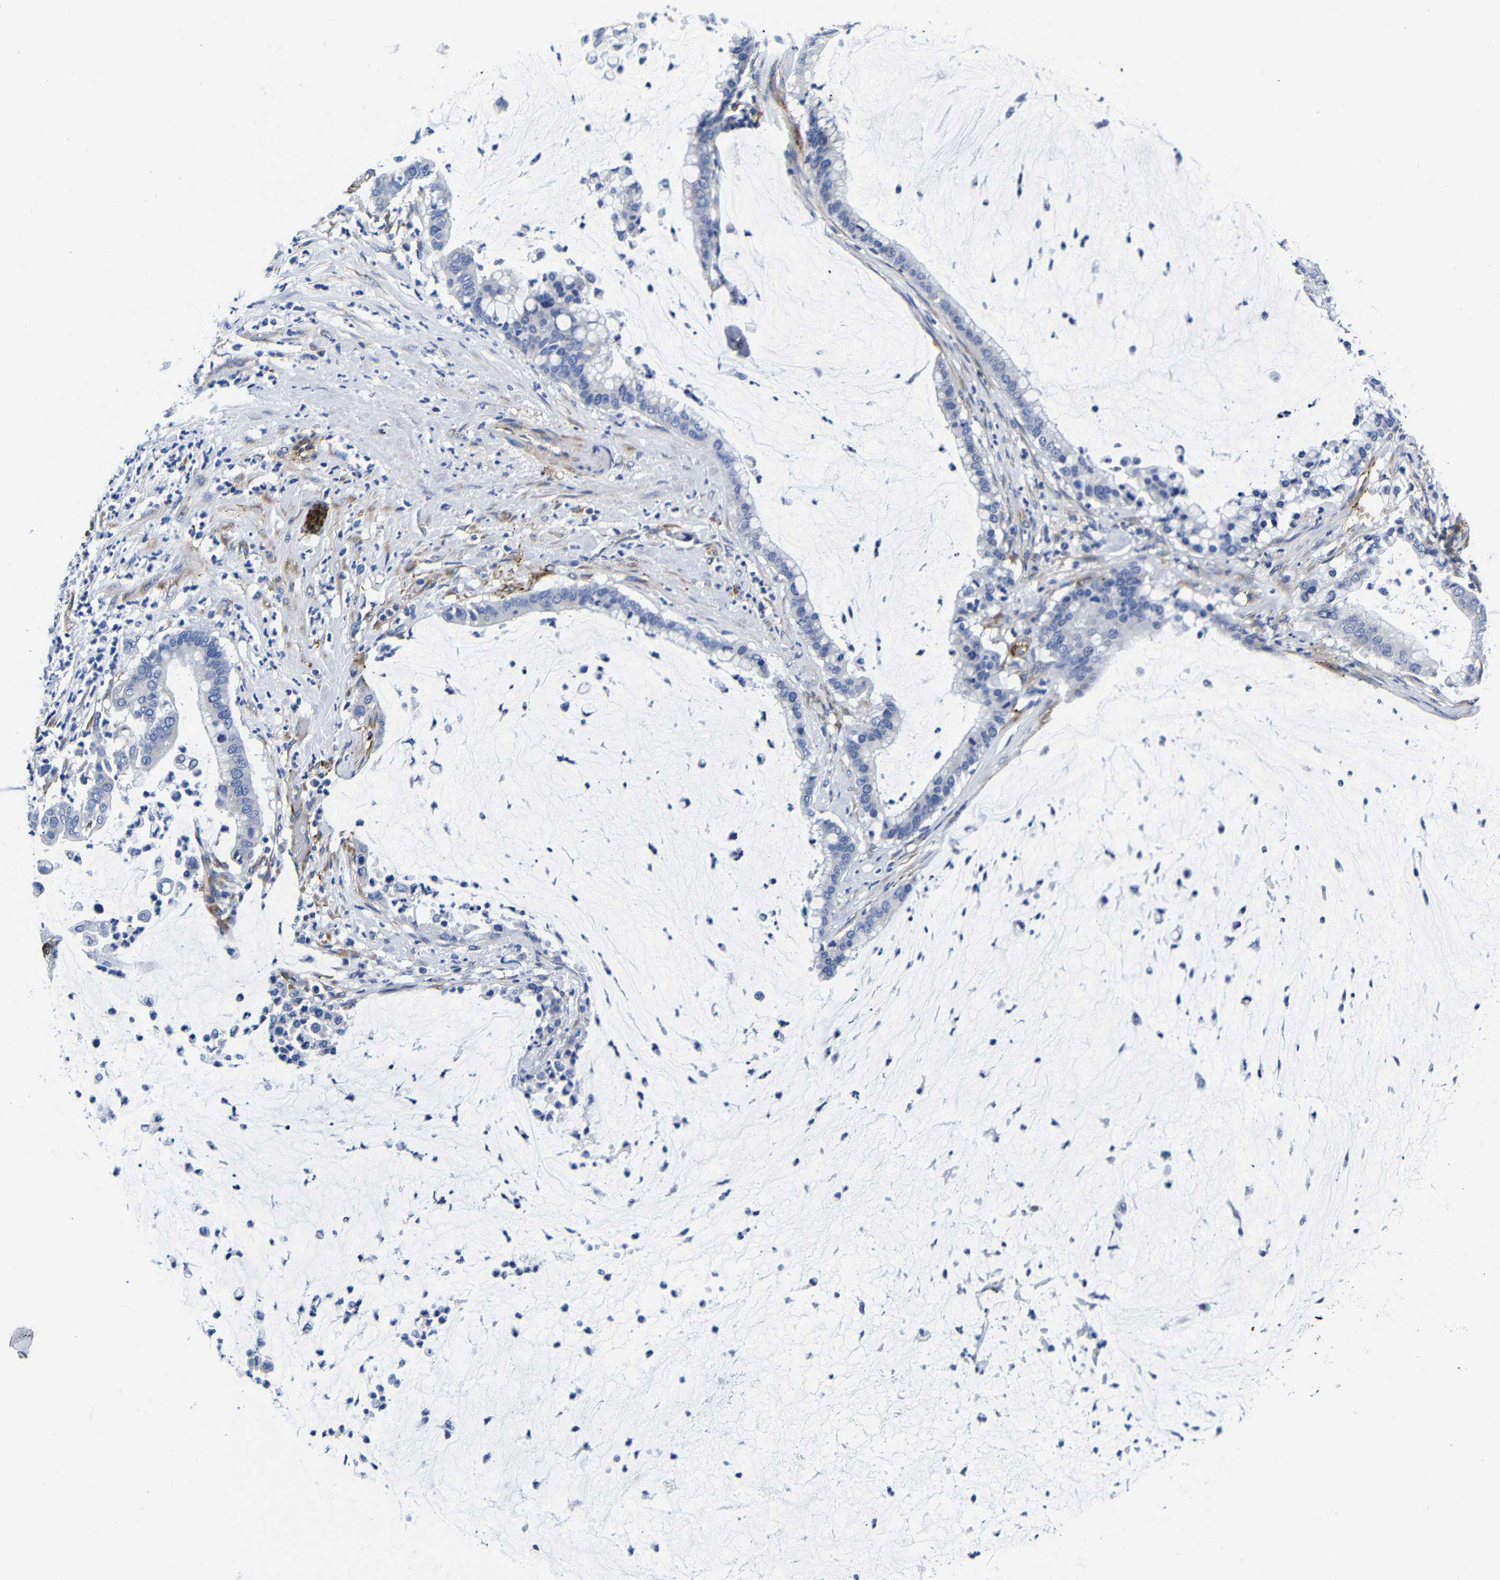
{"staining": {"intensity": "negative", "quantity": "none", "location": "none"}, "tissue": "pancreatic cancer", "cell_type": "Tumor cells", "image_type": "cancer", "snomed": [{"axis": "morphology", "description": "Adenocarcinoma, NOS"}, {"axis": "topography", "description": "Pancreas"}], "caption": "IHC of adenocarcinoma (pancreatic) shows no staining in tumor cells.", "gene": "LRIG1", "patient": {"sex": "male", "age": 41}}